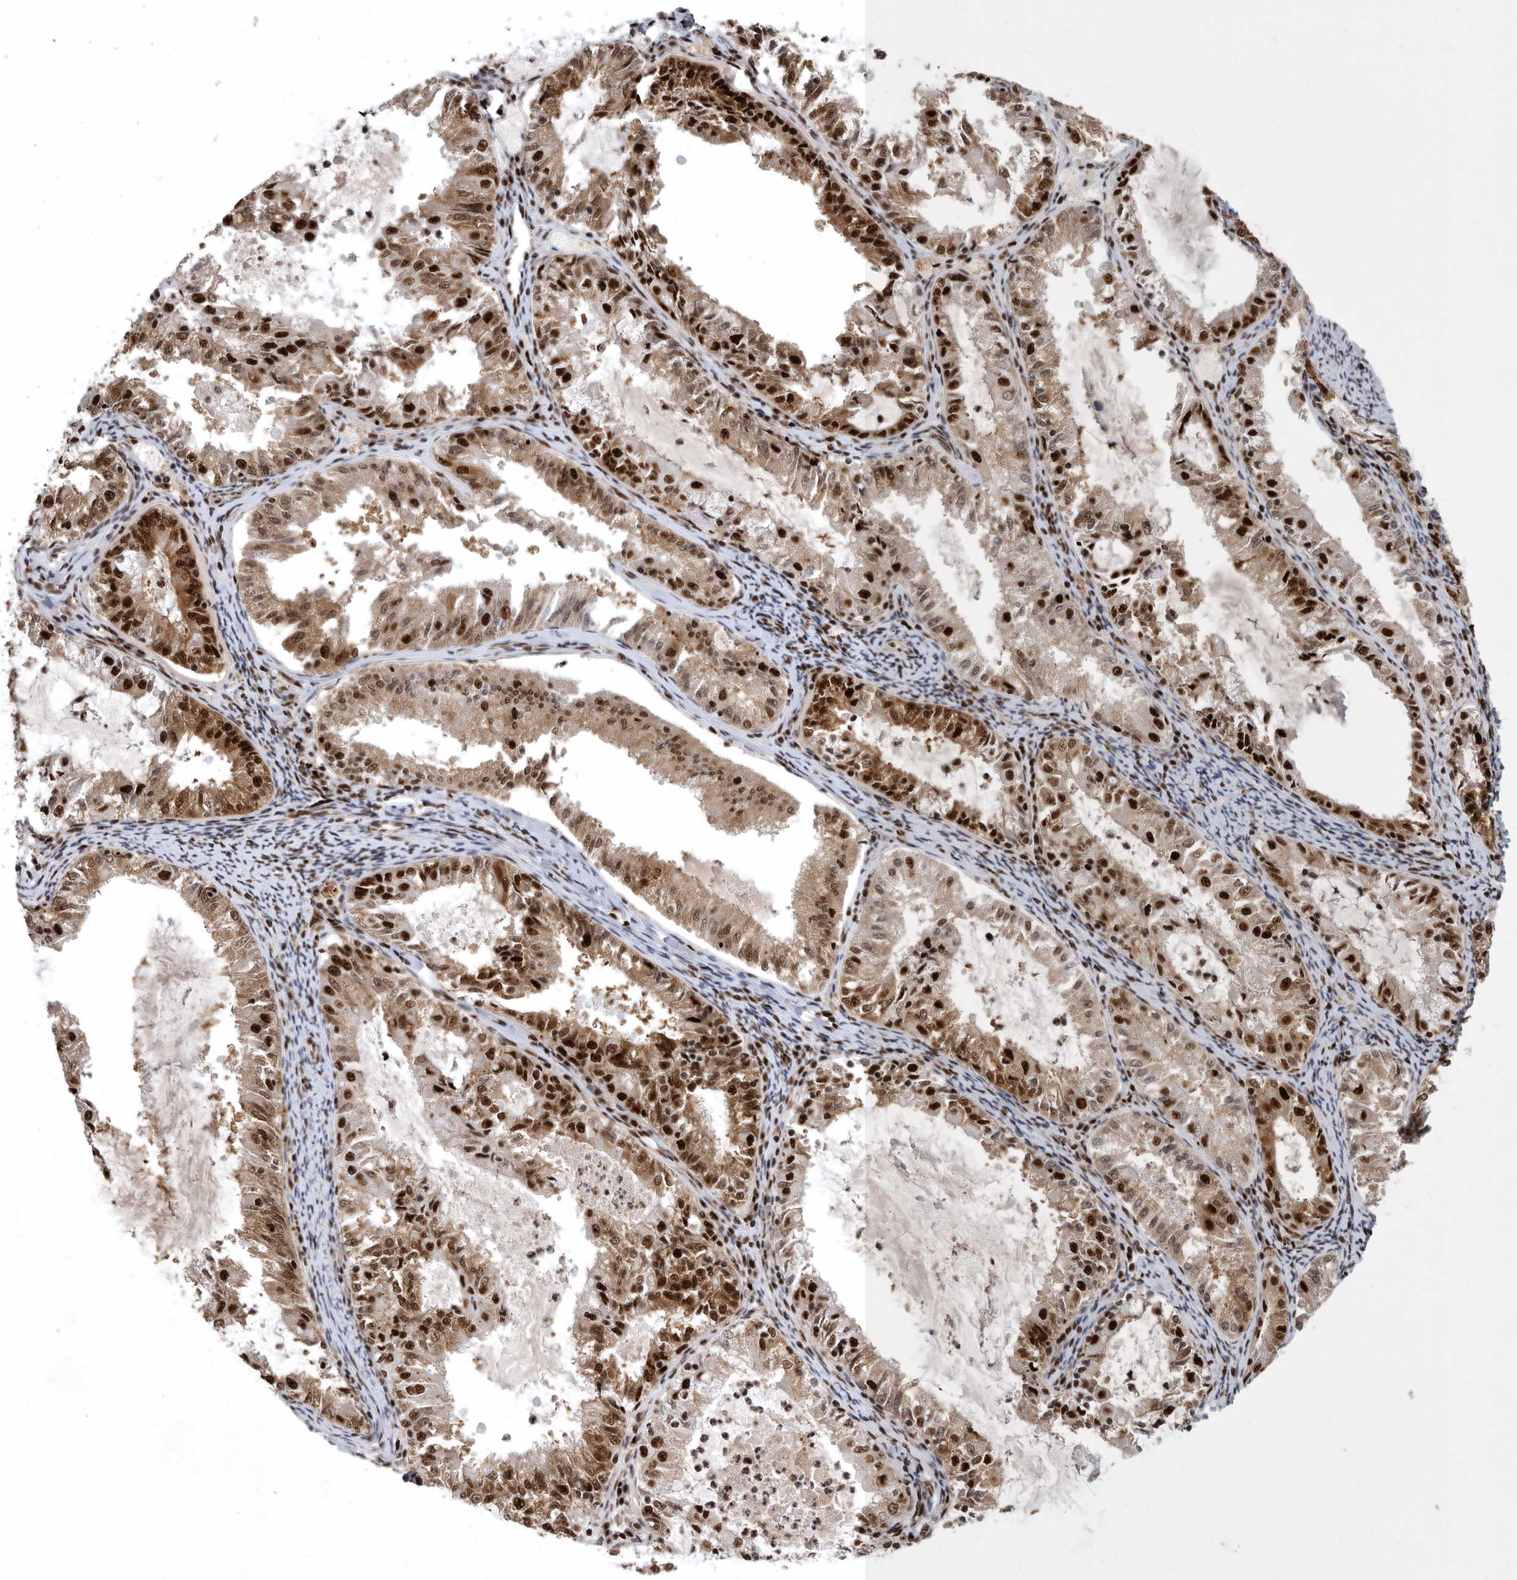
{"staining": {"intensity": "strong", "quantity": ">75%", "location": "cytoplasmic/membranous,nuclear"}, "tissue": "endometrial cancer", "cell_type": "Tumor cells", "image_type": "cancer", "snomed": [{"axis": "morphology", "description": "Adenocarcinoma, NOS"}, {"axis": "topography", "description": "Endometrium"}], "caption": "A brown stain labels strong cytoplasmic/membranous and nuclear expression of a protein in human endometrial cancer (adenocarcinoma) tumor cells. (IHC, brightfield microscopy, high magnification).", "gene": "BCLAF1", "patient": {"sex": "female", "age": 57}}